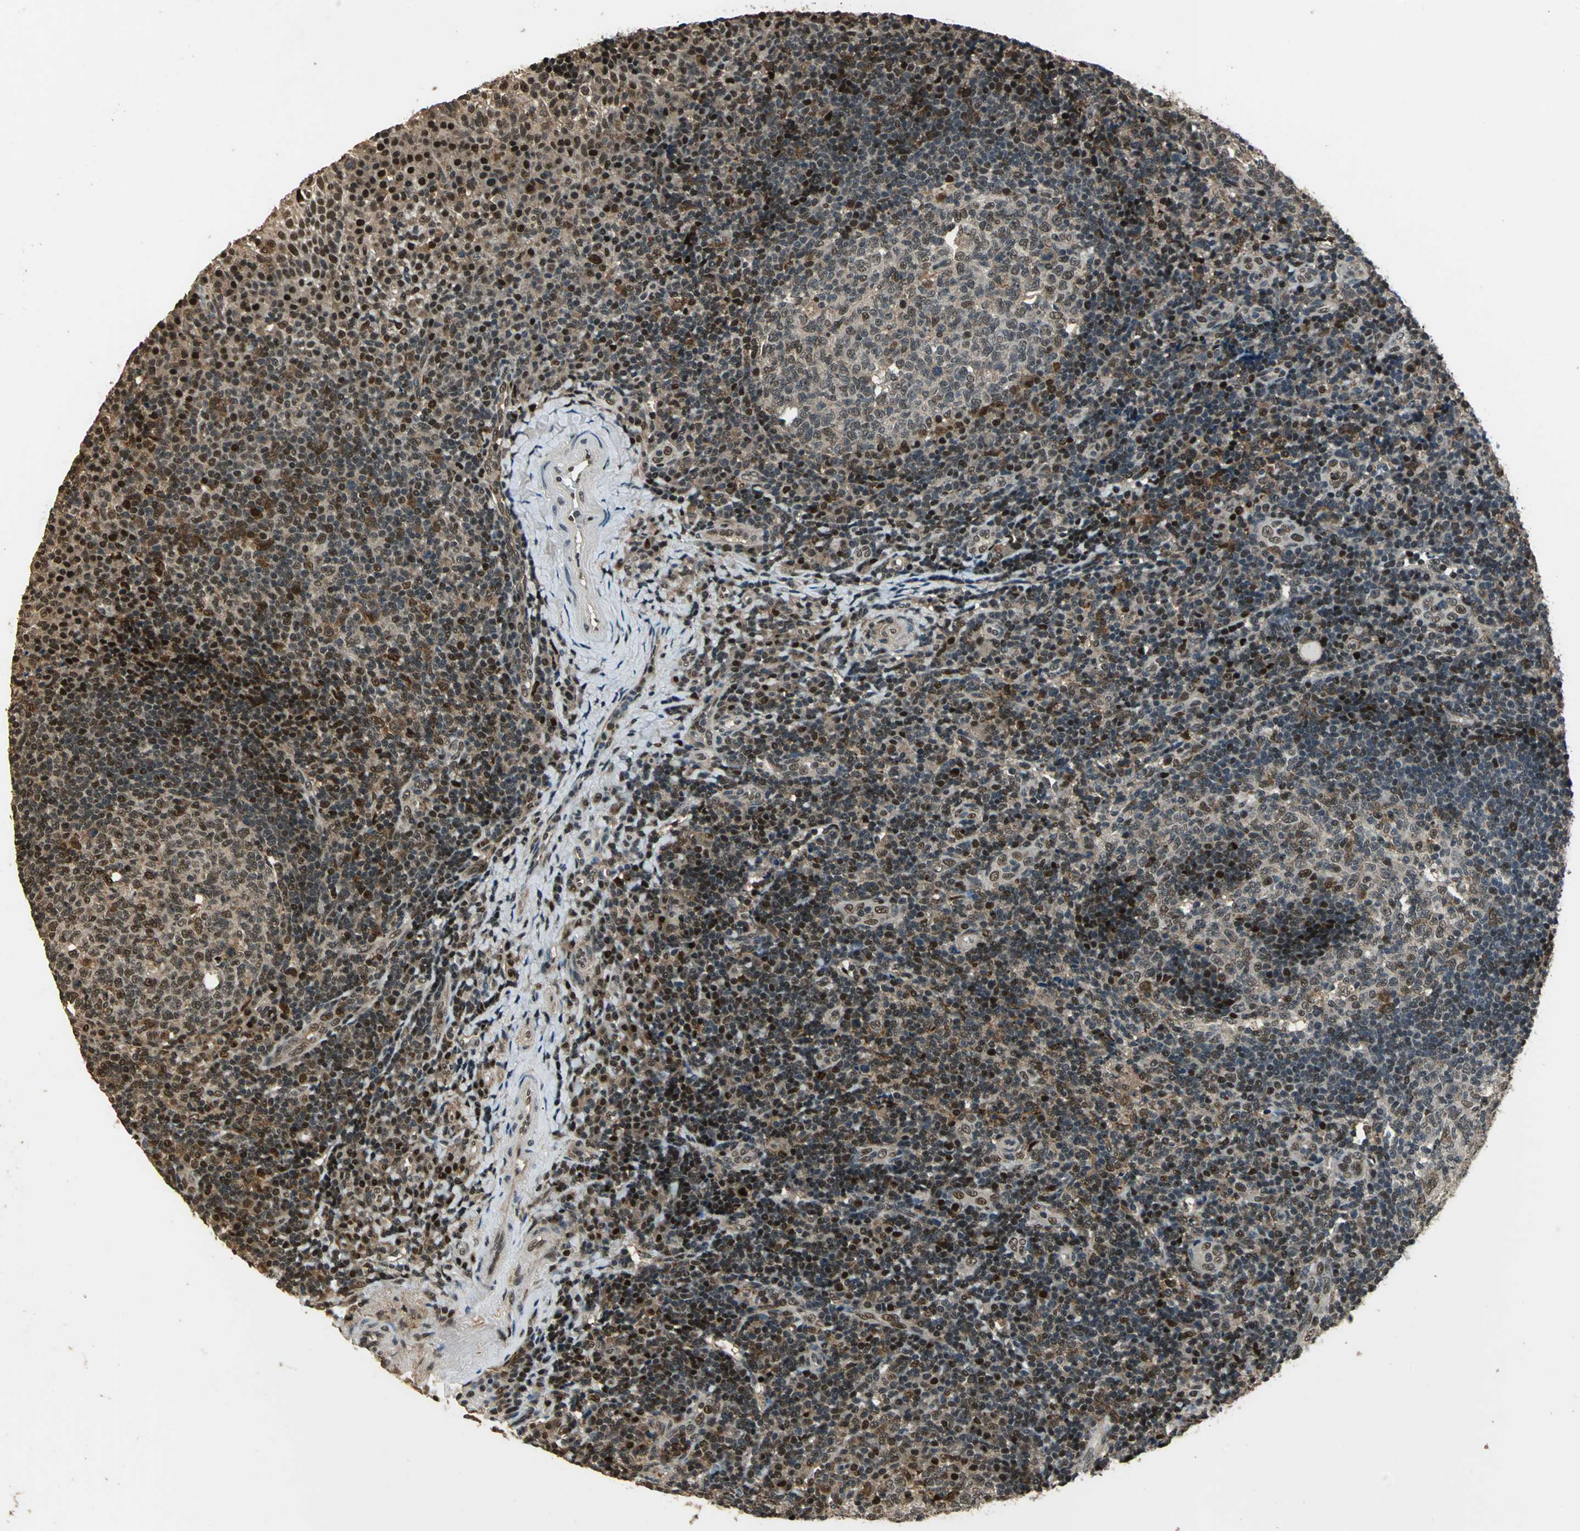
{"staining": {"intensity": "strong", "quantity": ">75%", "location": "cytoplasmic/membranous,nuclear"}, "tissue": "tonsil", "cell_type": "Germinal center cells", "image_type": "normal", "snomed": [{"axis": "morphology", "description": "Normal tissue, NOS"}, {"axis": "topography", "description": "Tonsil"}], "caption": "Tonsil was stained to show a protein in brown. There is high levels of strong cytoplasmic/membranous,nuclear expression in about >75% of germinal center cells.", "gene": "MIS18BP1", "patient": {"sex": "female", "age": 40}}